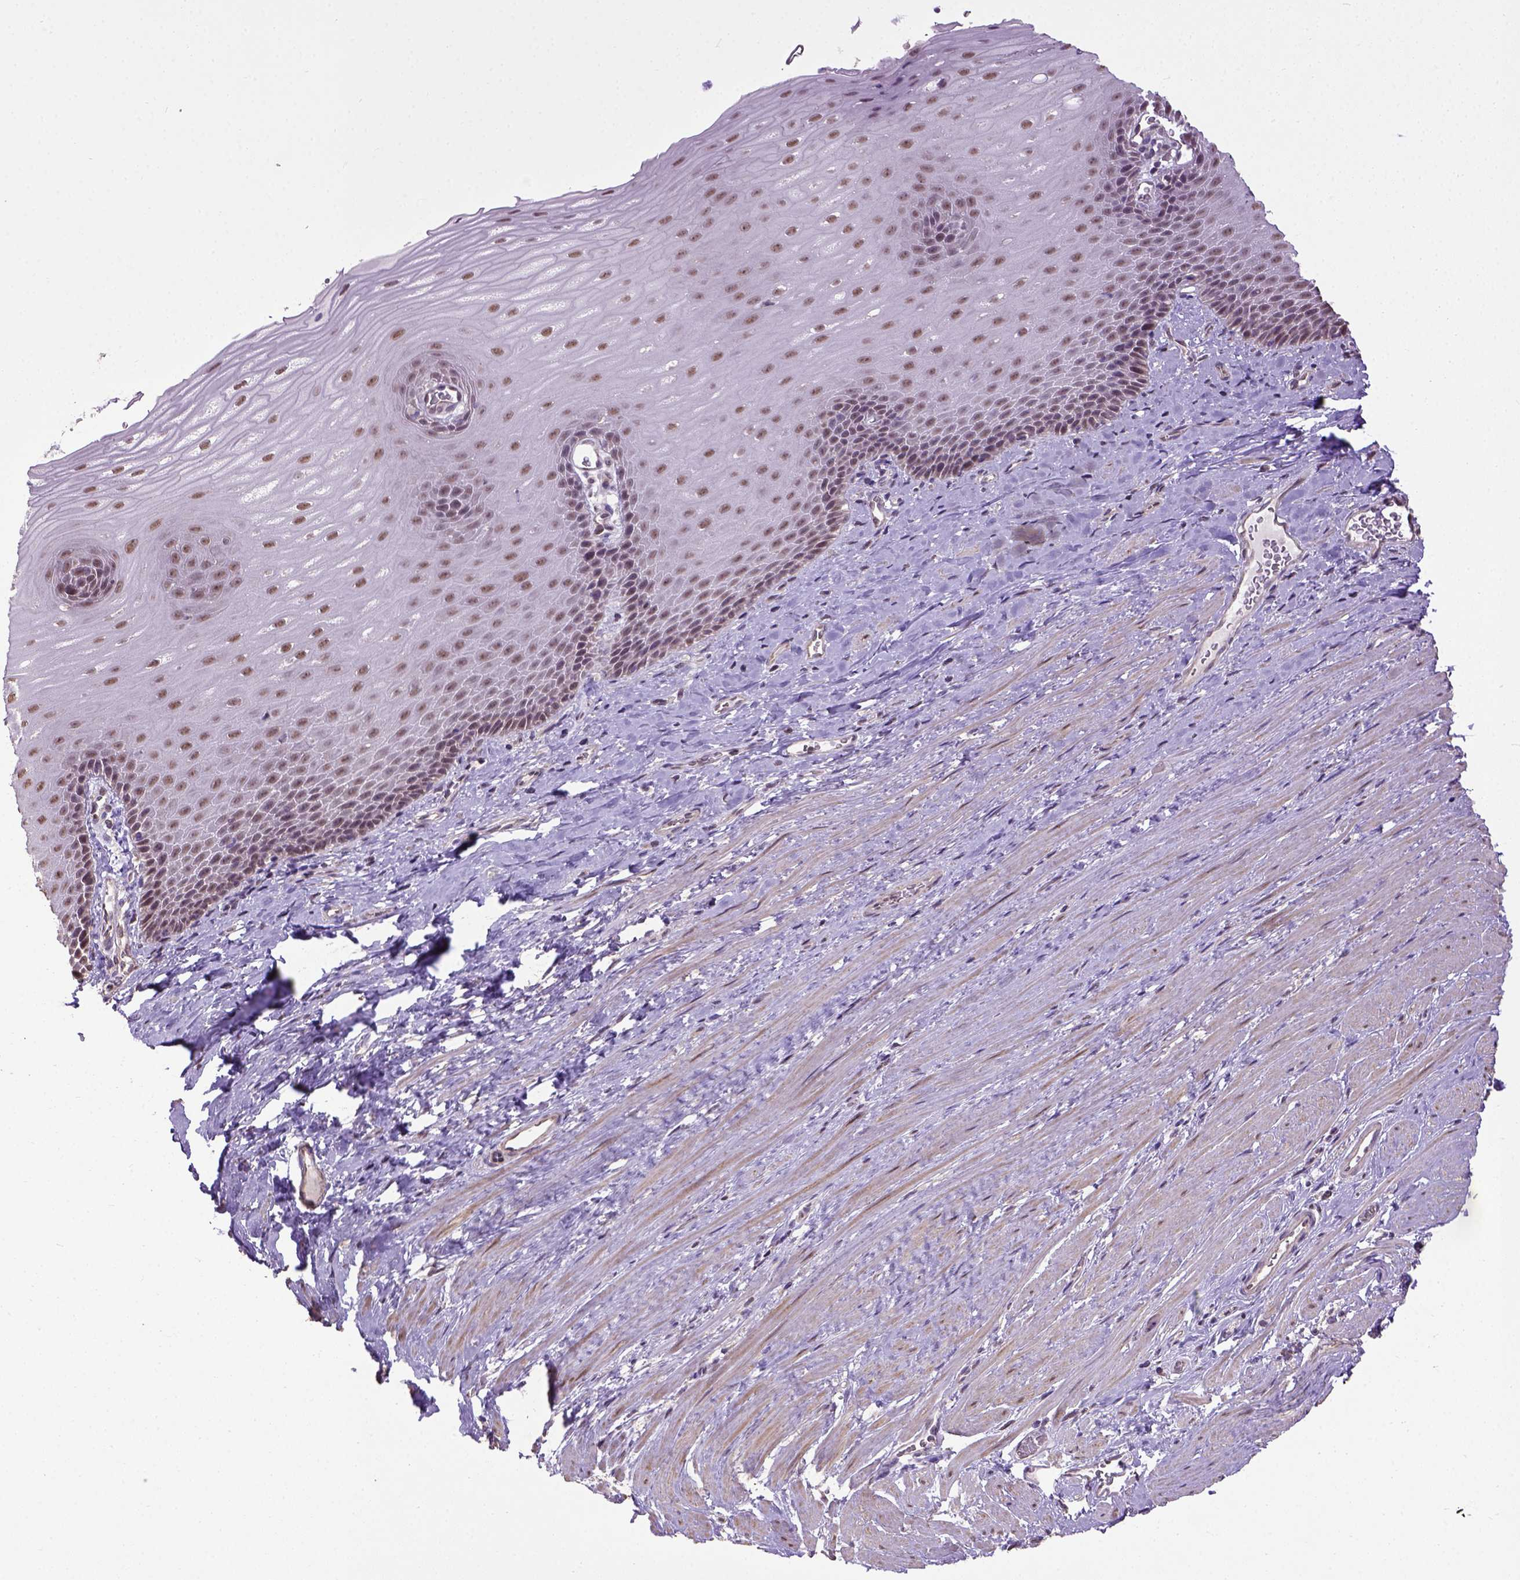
{"staining": {"intensity": "moderate", "quantity": ">75%", "location": "nuclear"}, "tissue": "esophagus", "cell_type": "Squamous epithelial cells", "image_type": "normal", "snomed": [{"axis": "morphology", "description": "Normal tissue, NOS"}, {"axis": "topography", "description": "Esophagus"}], "caption": "A medium amount of moderate nuclear expression is present in approximately >75% of squamous epithelial cells in normal esophagus.", "gene": "UBA3", "patient": {"sex": "male", "age": 64}}